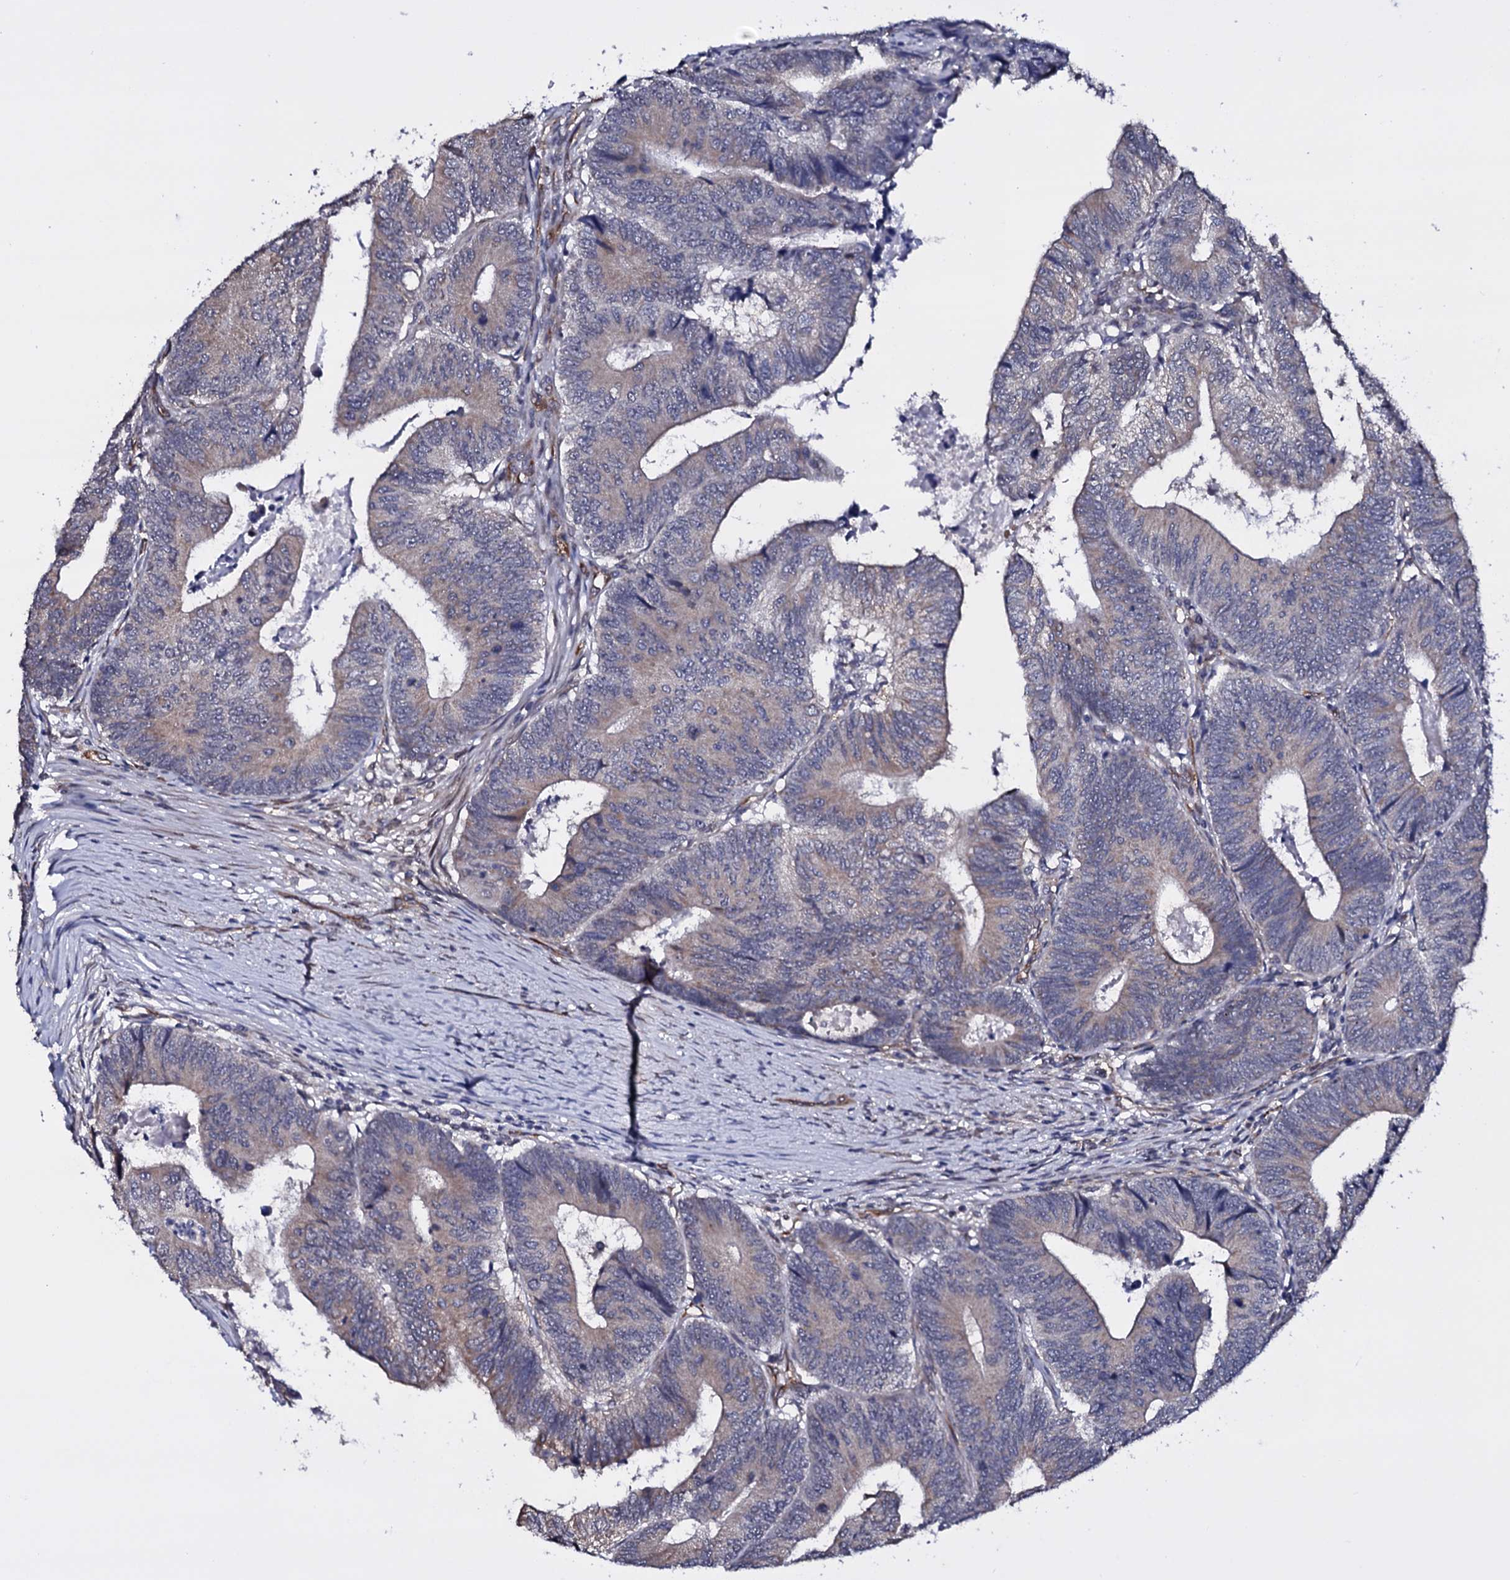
{"staining": {"intensity": "weak", "quantity": "<25%", "location": "cytoplasmic/membranous"}, "tissue": "colorectal cancer", "cell_type": "Tumor cells", "image_type": "cancer", "snomed": [{"axis": "morphology", "description": "Adenocarcinoma, NOS"}, {"axis": "topography", "description": "Colon"}], "caption": "Colorectal adenocarcinoma stained for a protein using immunohistochemistry demonstrates no positivity tumor cells.", "gene": "GAREM1", "patient": {"sex": "female", "age": 67}}